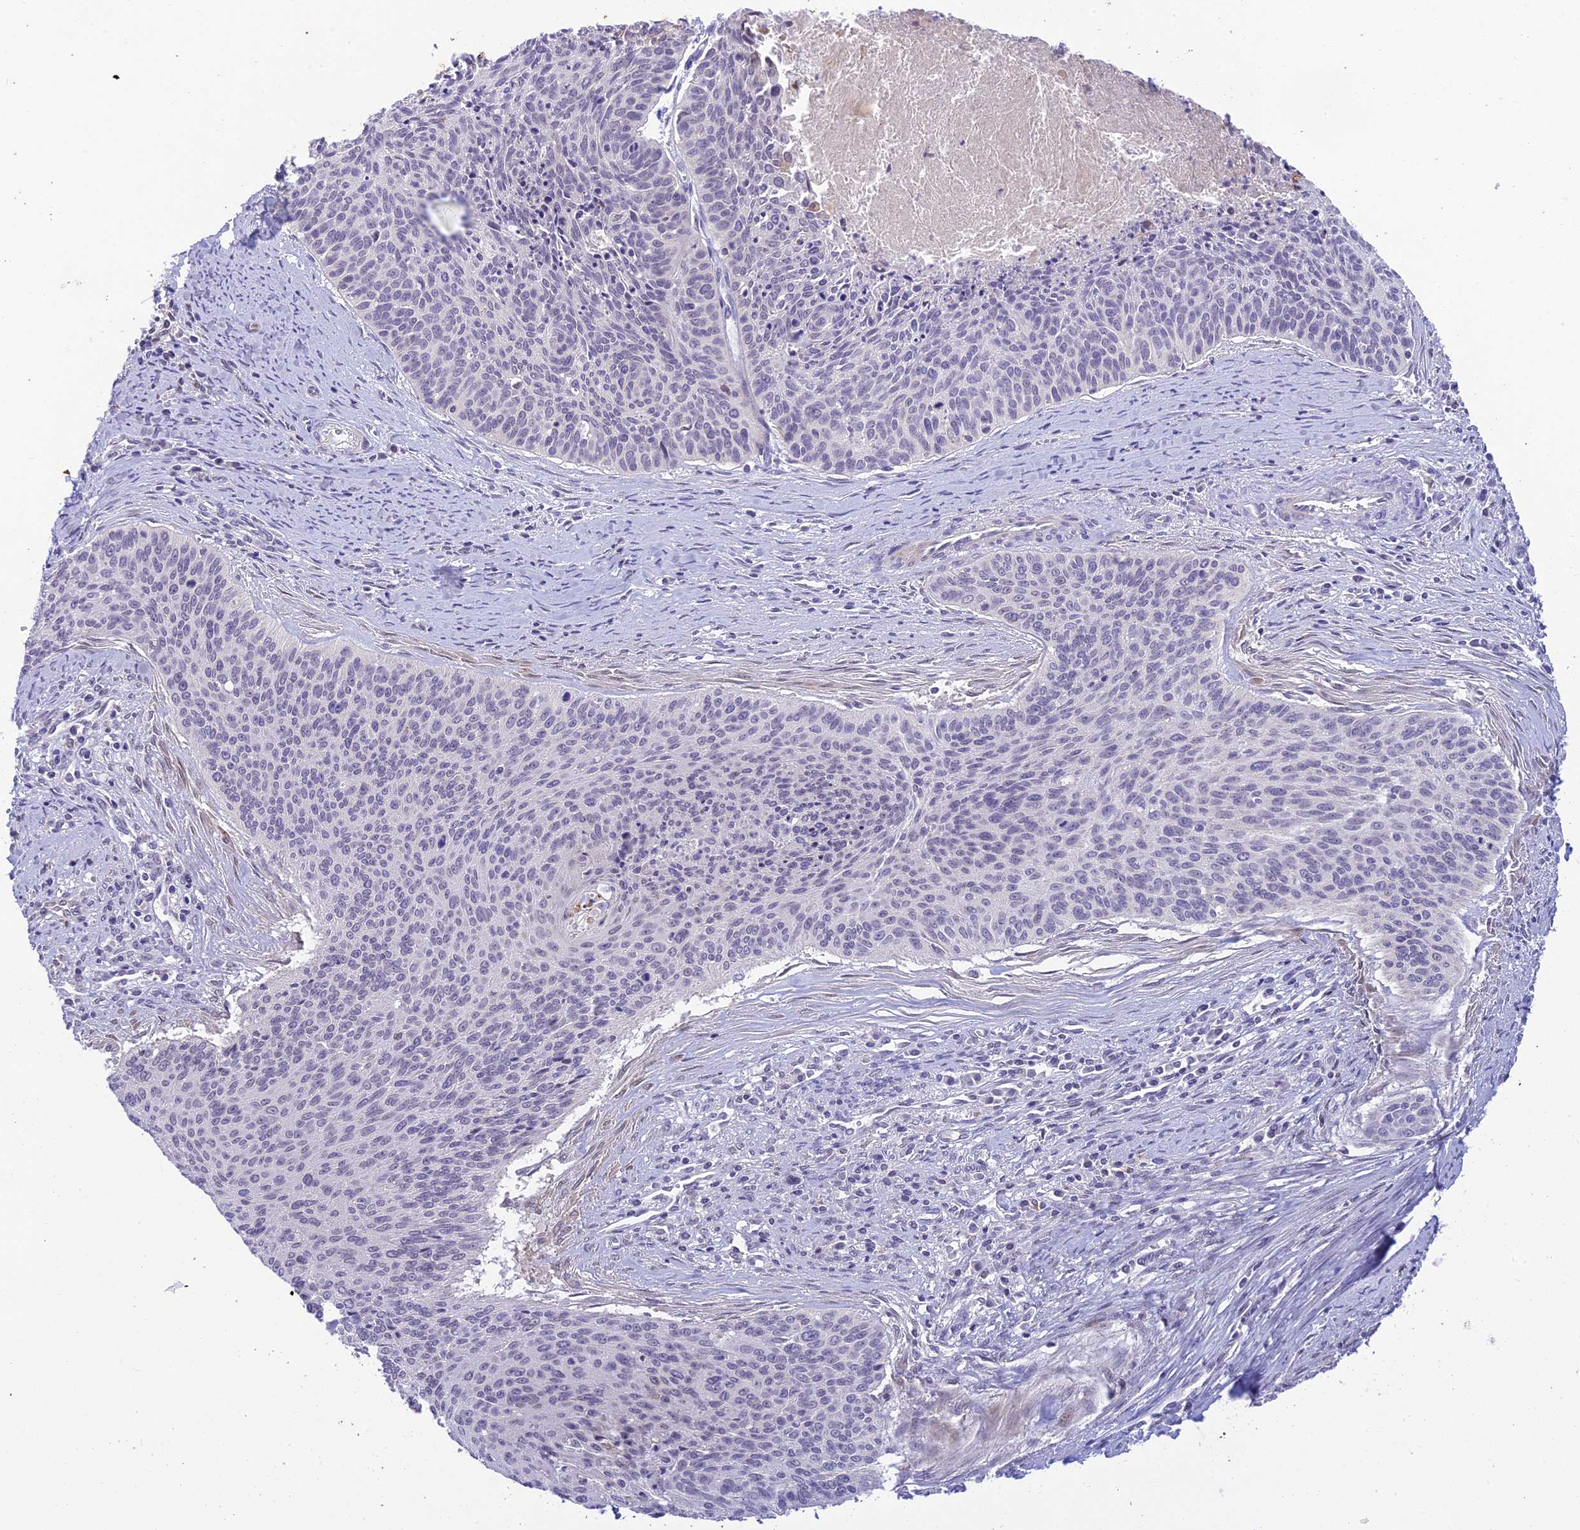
{"staining": {"intensity": "negative", "quantity": "none", "location": "none"}, "tissue": "cervical cancer", "cell_type": "Tumor cells", "image_type": "cancer", "snomed": [{"axis": "morphology", "description": "Squamous cell carcinoma, NOS"}, {"axis": "topography", "description": "Cervix"}], "caption": "Immunohistochemistry histopathology image of neoplastic tissue: human squamous cell carcinoma (cervical) stained with DAB (3,3'-diaminobenzidine) displays no significant protein expression in tumor cells. (Immunohistochemistry (ihc), brightfield microscopy, high magnification).", "gene": "BMT2", "patient": {"sex": "female", "age": 55}}